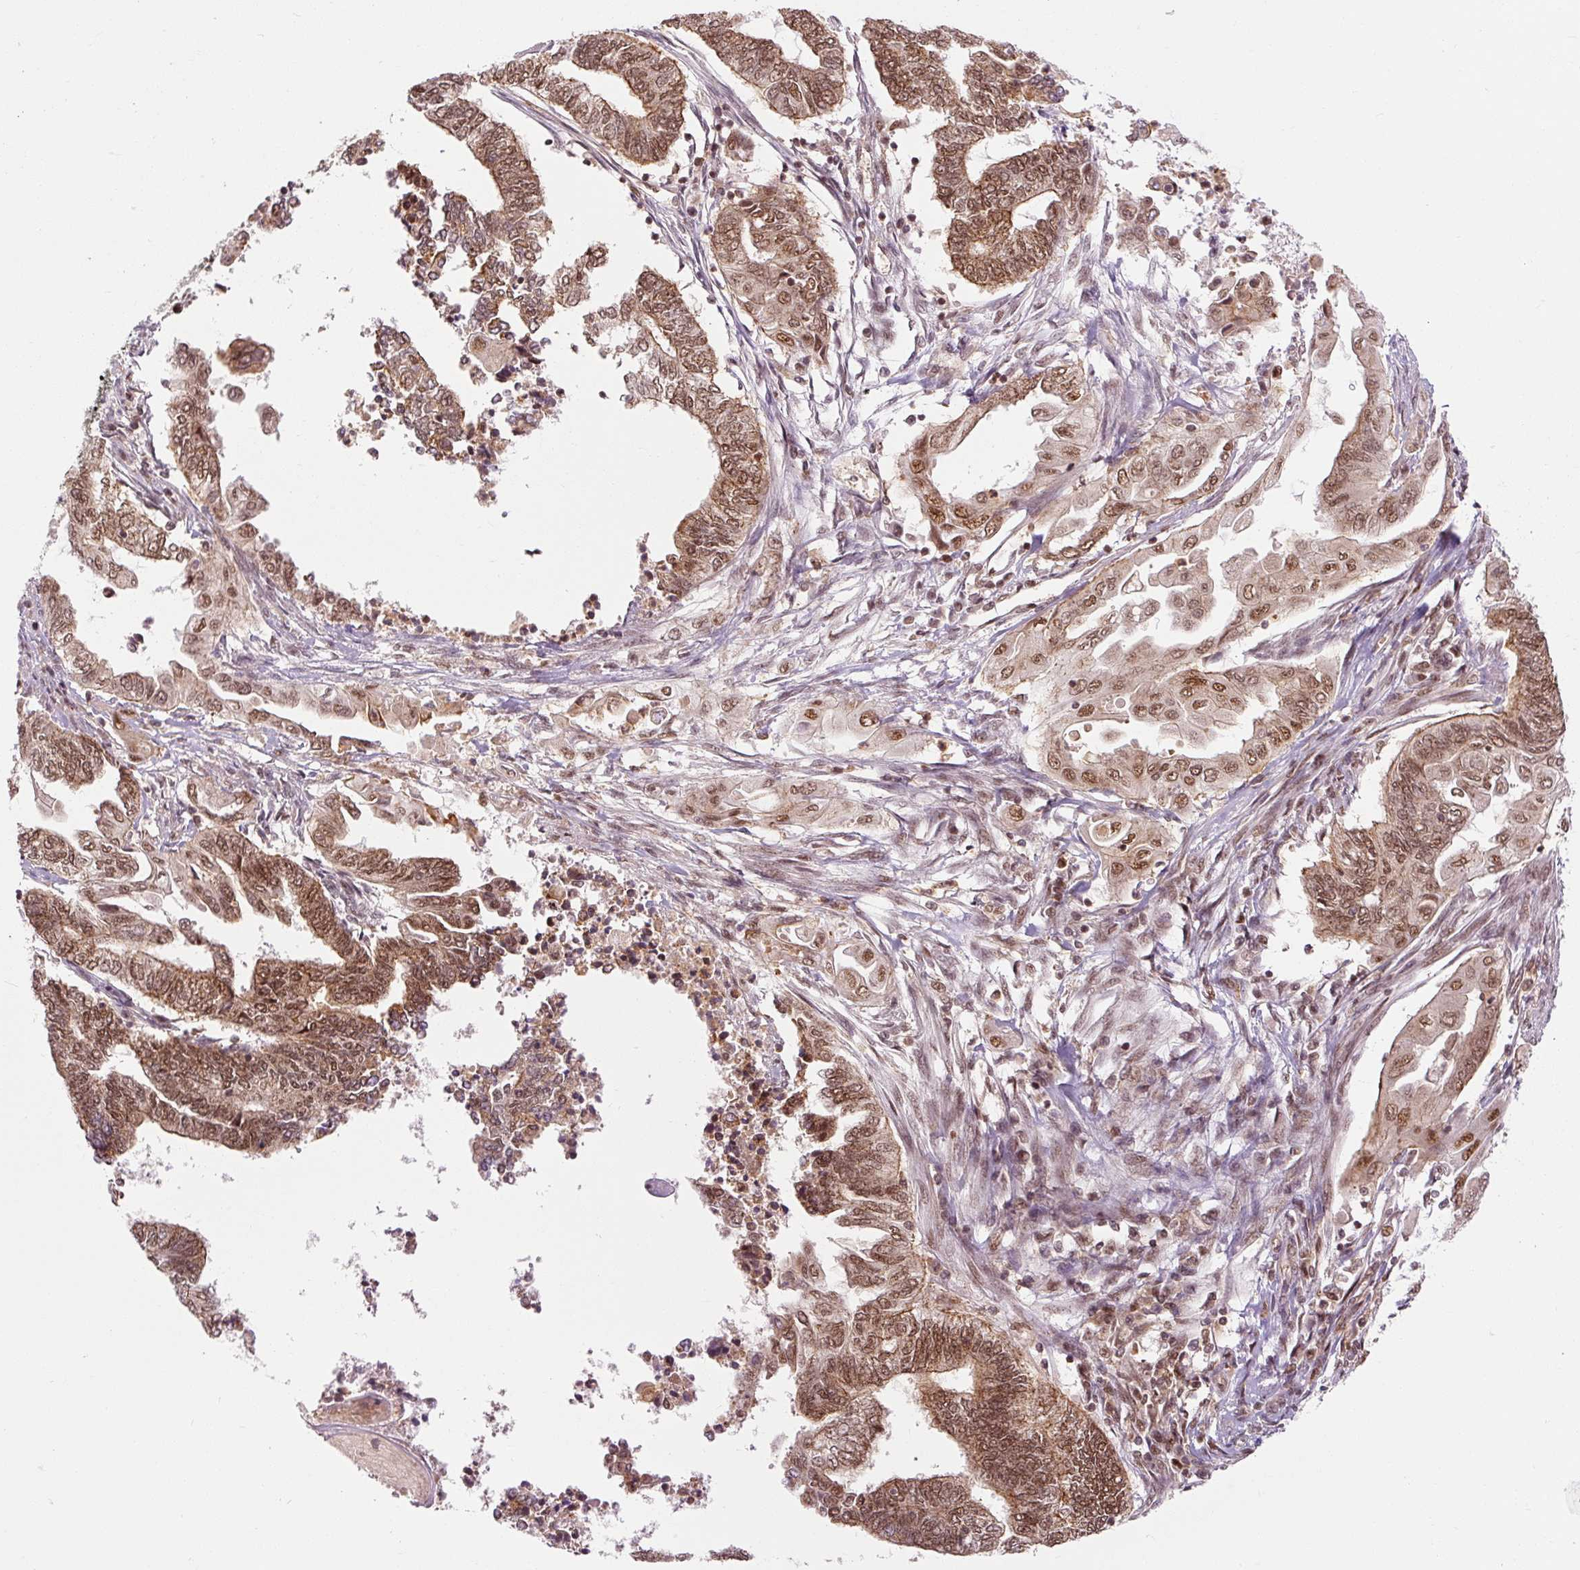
{"staining": {"intensity": "strong", "quantity": ">75%", "location": "cytoplasmic/membranous,nuclear"}, "tissue": "endometrial cancer", "cell_type": "Tumor cells", "image_type": "cancer", "snomed": [{"axis": "morphology", "description": "Adenocarcinoma, NOS"}, {"axis": "topography", "description": "Uterus"}, {"axis": "topography", "description": "Endometrium"}], "caption": "Approximately >75% of tumor cells in endometrial cancer (adenocarcinoma) exhibit strong cytoplasmic/membranous and nuclear protein expression as visualized by brown immunohistochemical staining.", "gene": "CSTF1", "patient": {"sex": "female", "age": 70}}